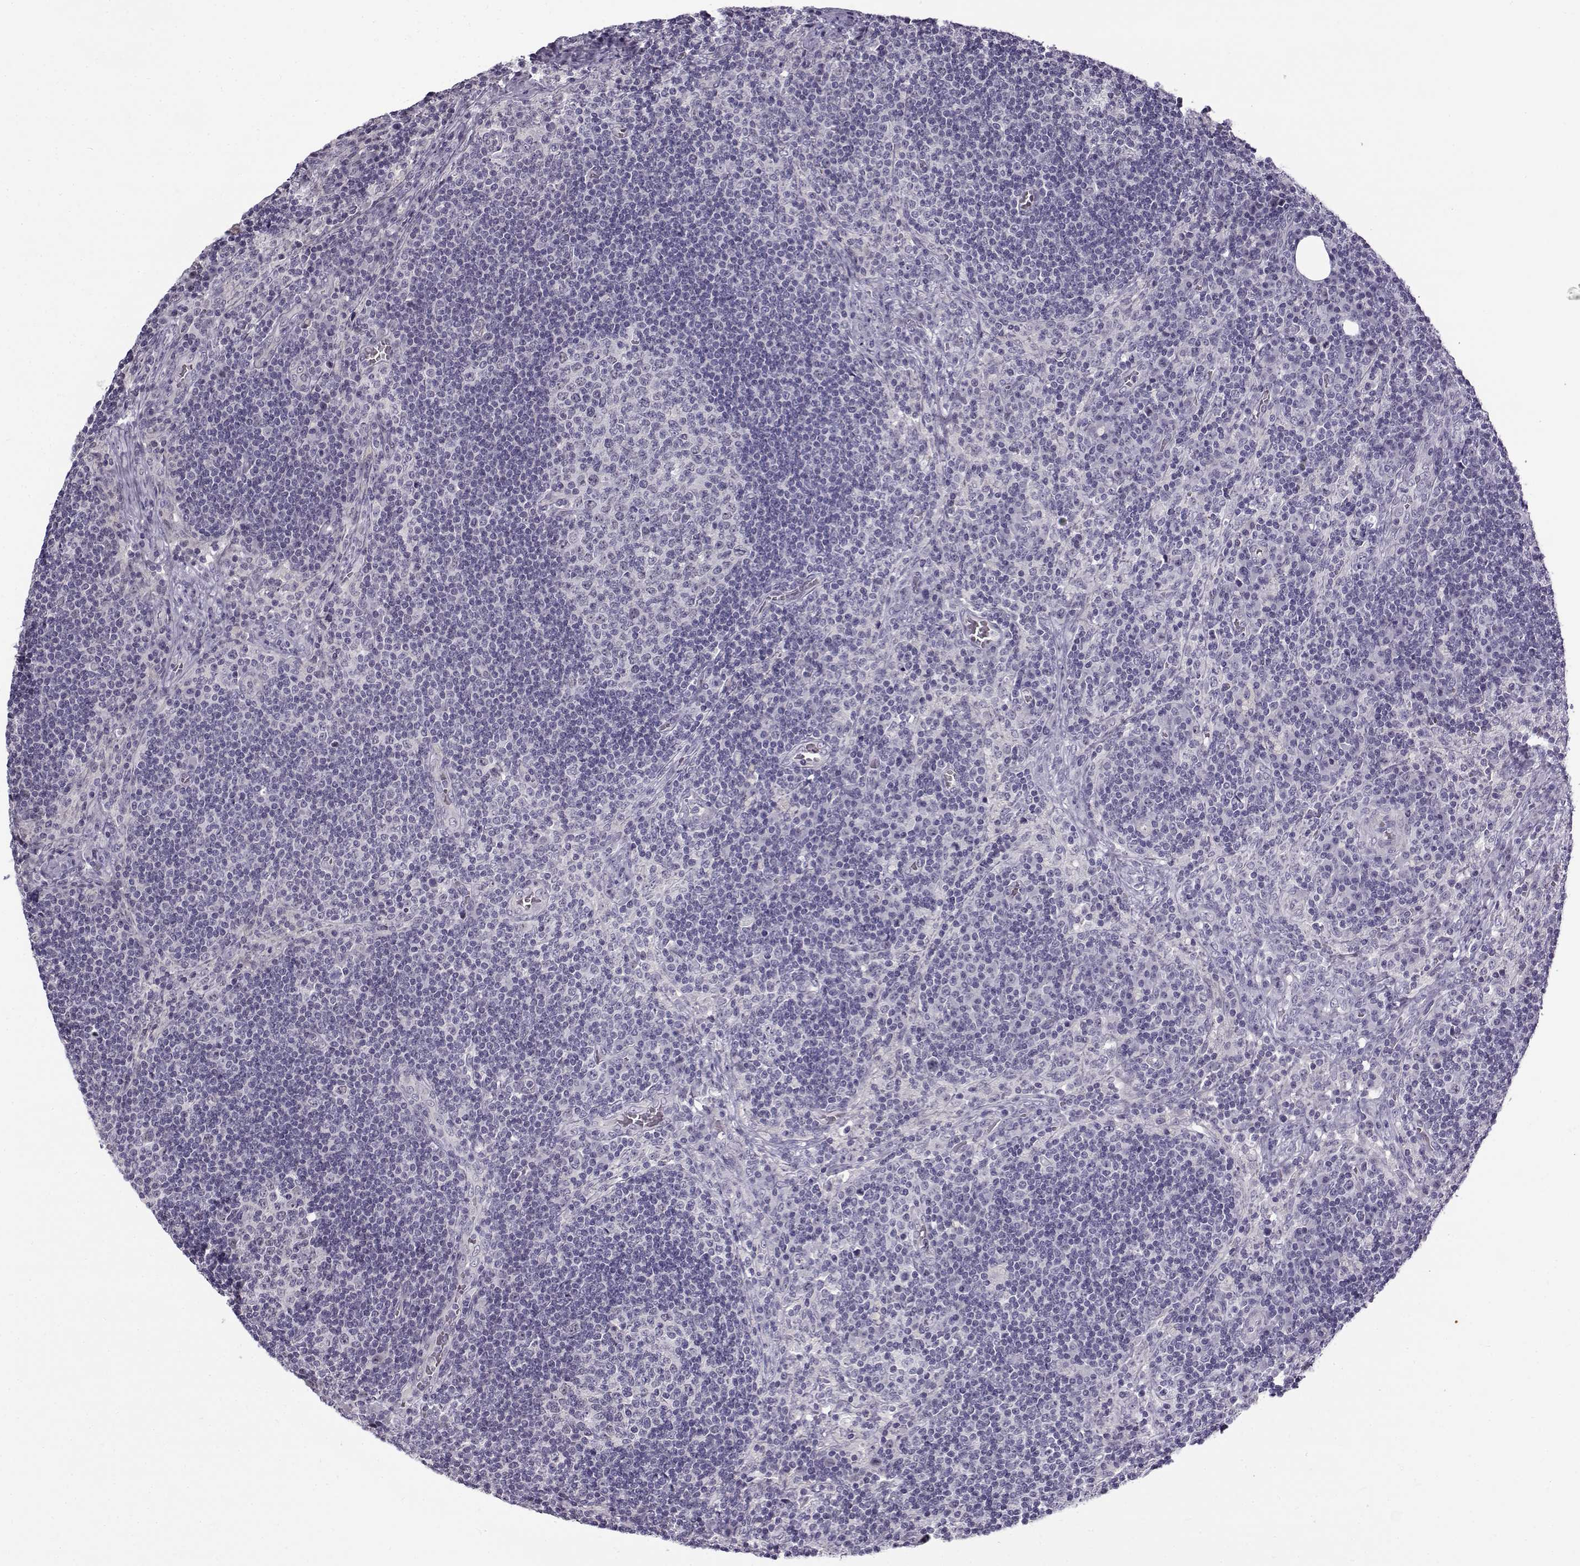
{"staining": {"intensity": "negative", "quantity": "none", "location": "none"}, "tissue": "lymph node", "cell_type": "Germinal center cells", "image_type": "normal", "snomed": [{"axis": "morphology", "description": "Normal tissue, NOS"}, {"axis": "topography", "description": "Lymph node"}], "caption": "DAB (3,3'-diaminobenzidine) immunohistochemical staining of benign human lymph node shows no significant expression in germinal center cells.", "gene": "TEX55", "patient": {"sex": "male", "age": 63}}